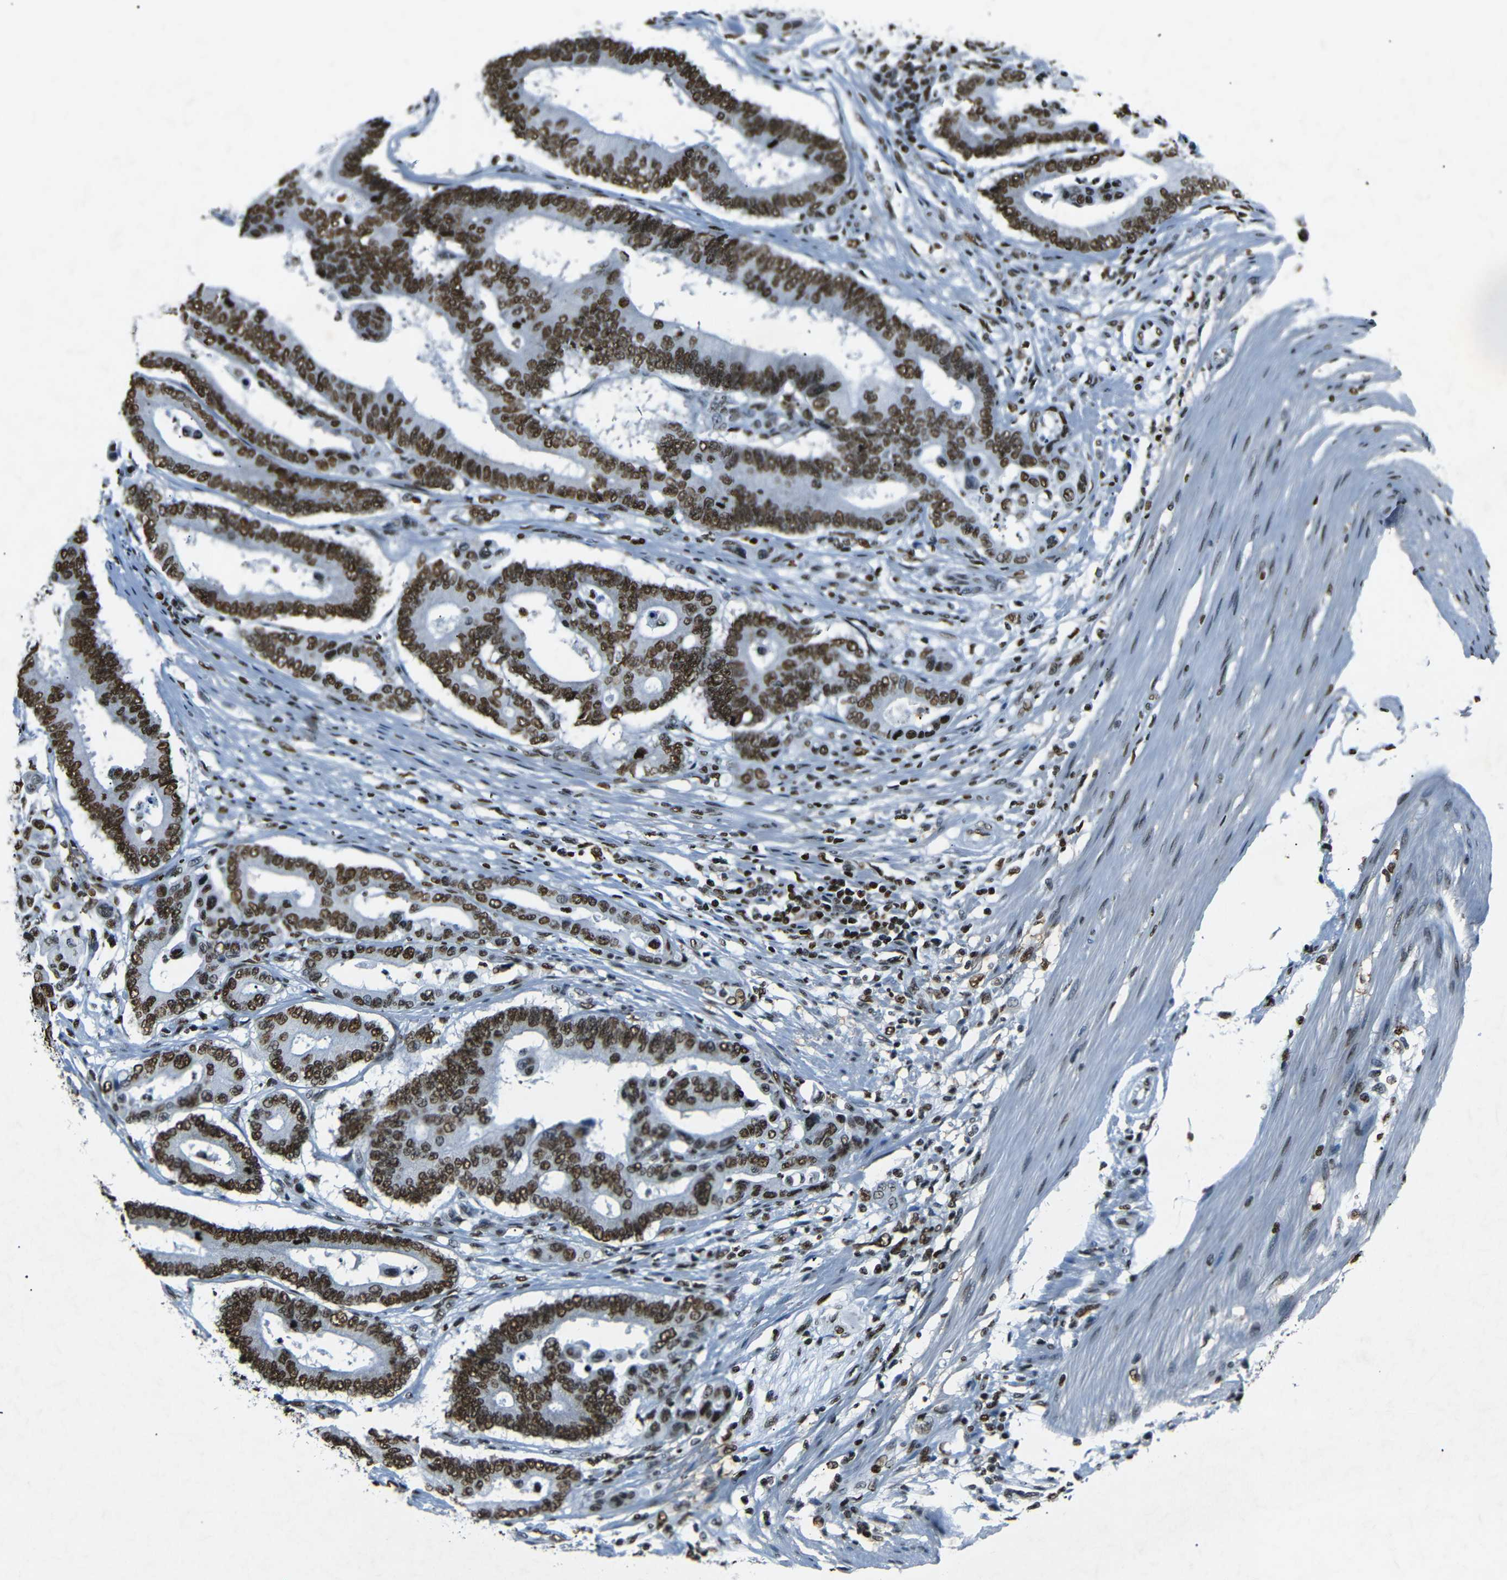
{"staining": {"intensity": "strong", "quantity": ">75%", "location": "nuclear"}, "tissue": "colorectal cancer", "cell_type": "Tumor cells", "image_type": "cancer", "snomed": [{"axis": "morphology", "description": "Normal tissue, NOS"}, {"axis": "morphology", "description": "Adenocarcinoma, NOS"}, {"axis": "topography", "description": "Colon"}], "caption": "Immunohistochemistry staining of colorectal adenocarcinoma, which demonstrates high levels of strong nuclear expression in approximately >75% of tumor cells indicating strong nuclear protein positivity. The staining was performed using DAB (brown) for protein detection and nuclei were counterstained in hematoxylin (blue).", "gene": "HMGN1", "patient": {"sex": "male", "age": 82}}